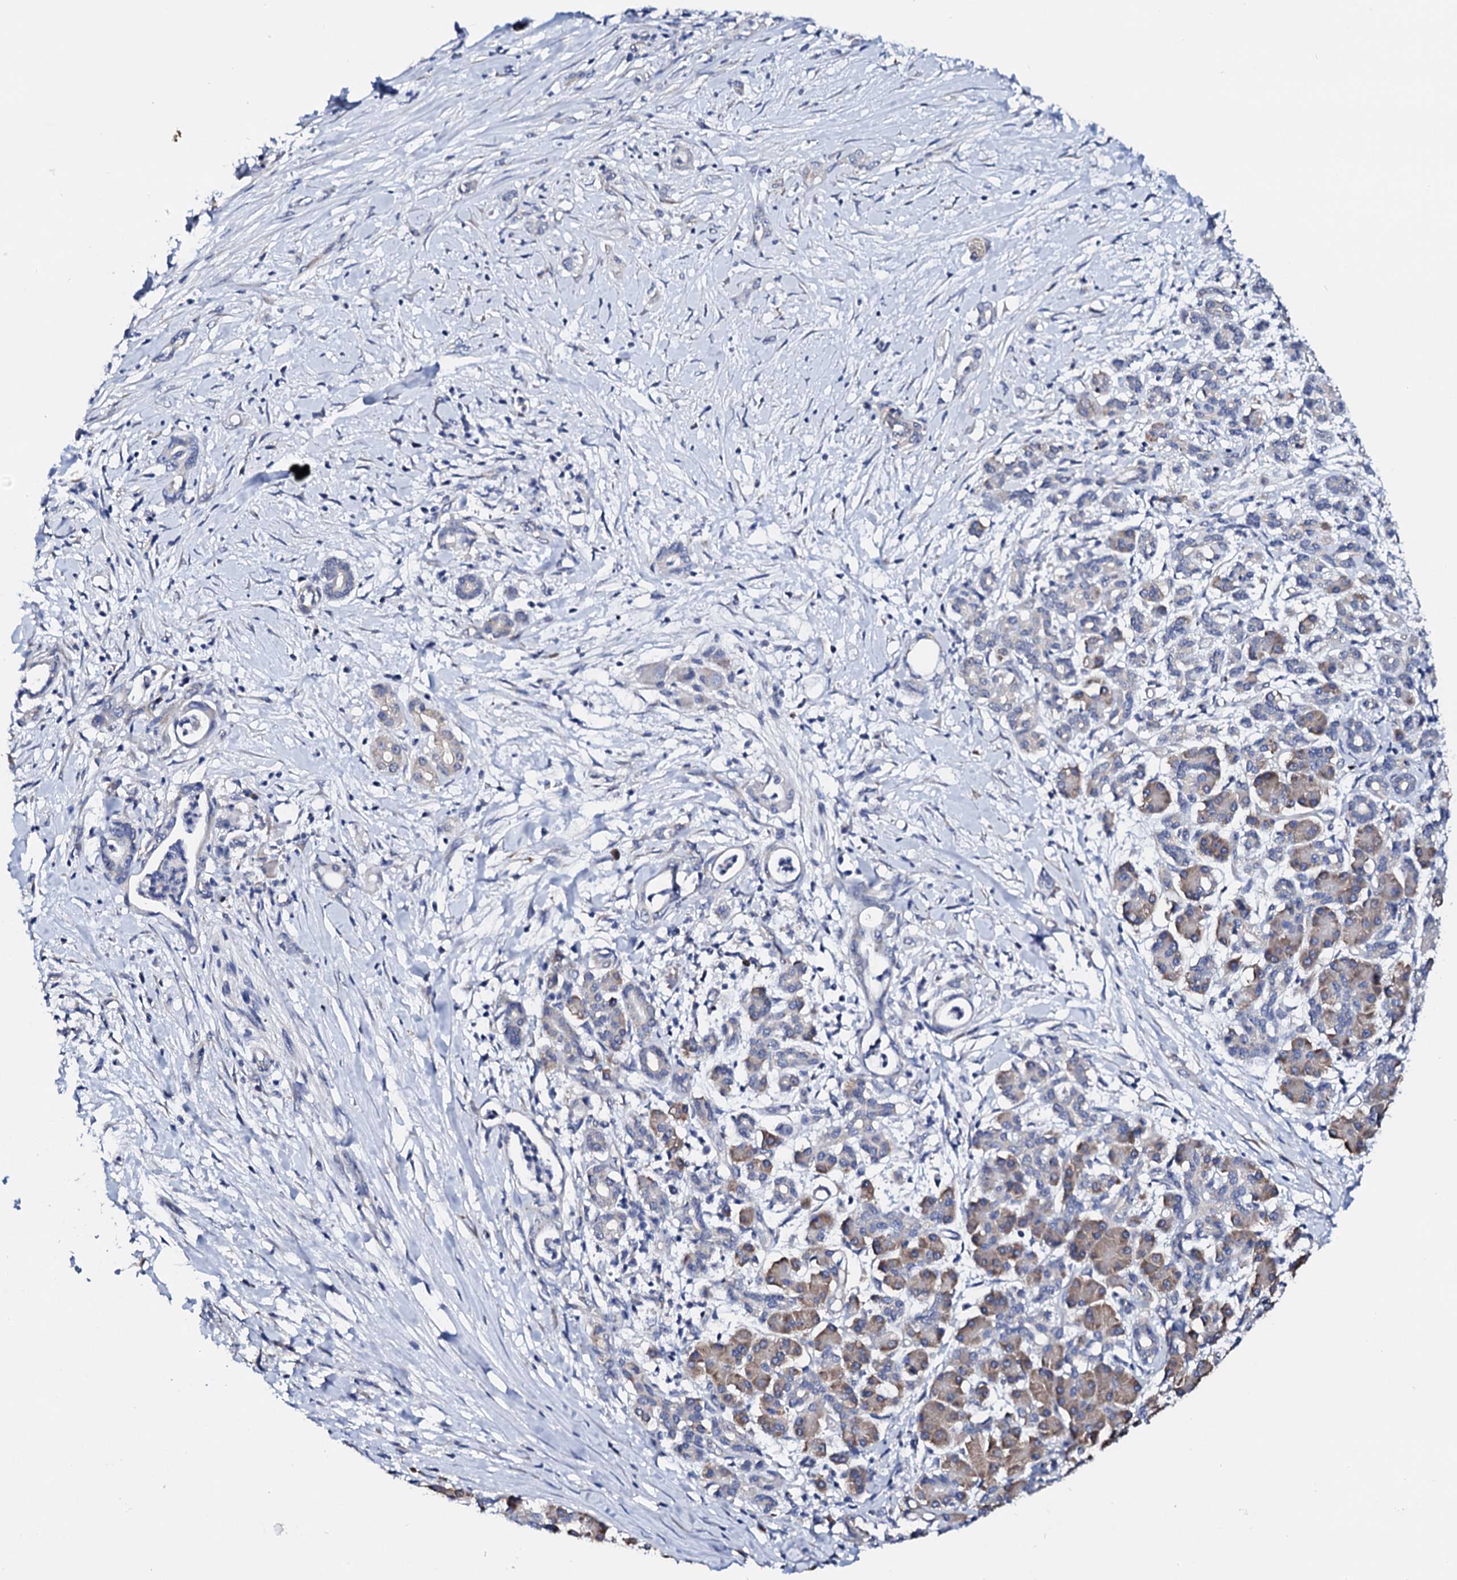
{"staining": {"intensity": "negative", "quantity": "none", "location": "none"}, "tissue": "pancreatic cancer", "cell_type": "Tumor cells", "image_type": "cancer", "snomed": [{"axis": "morphology", "description": "Adenocarcinoma, NOS"}, {"axis": "topography", "description": "Pancreas"}], "caption": "This is a histopathology image of IHC staining of pancreatic adenocarcinoma, which shows no expression in tumor cells. Nuclei are stained in blue.", "gene": "NUP58", "patient": {"sex": "female", "age": 55}}